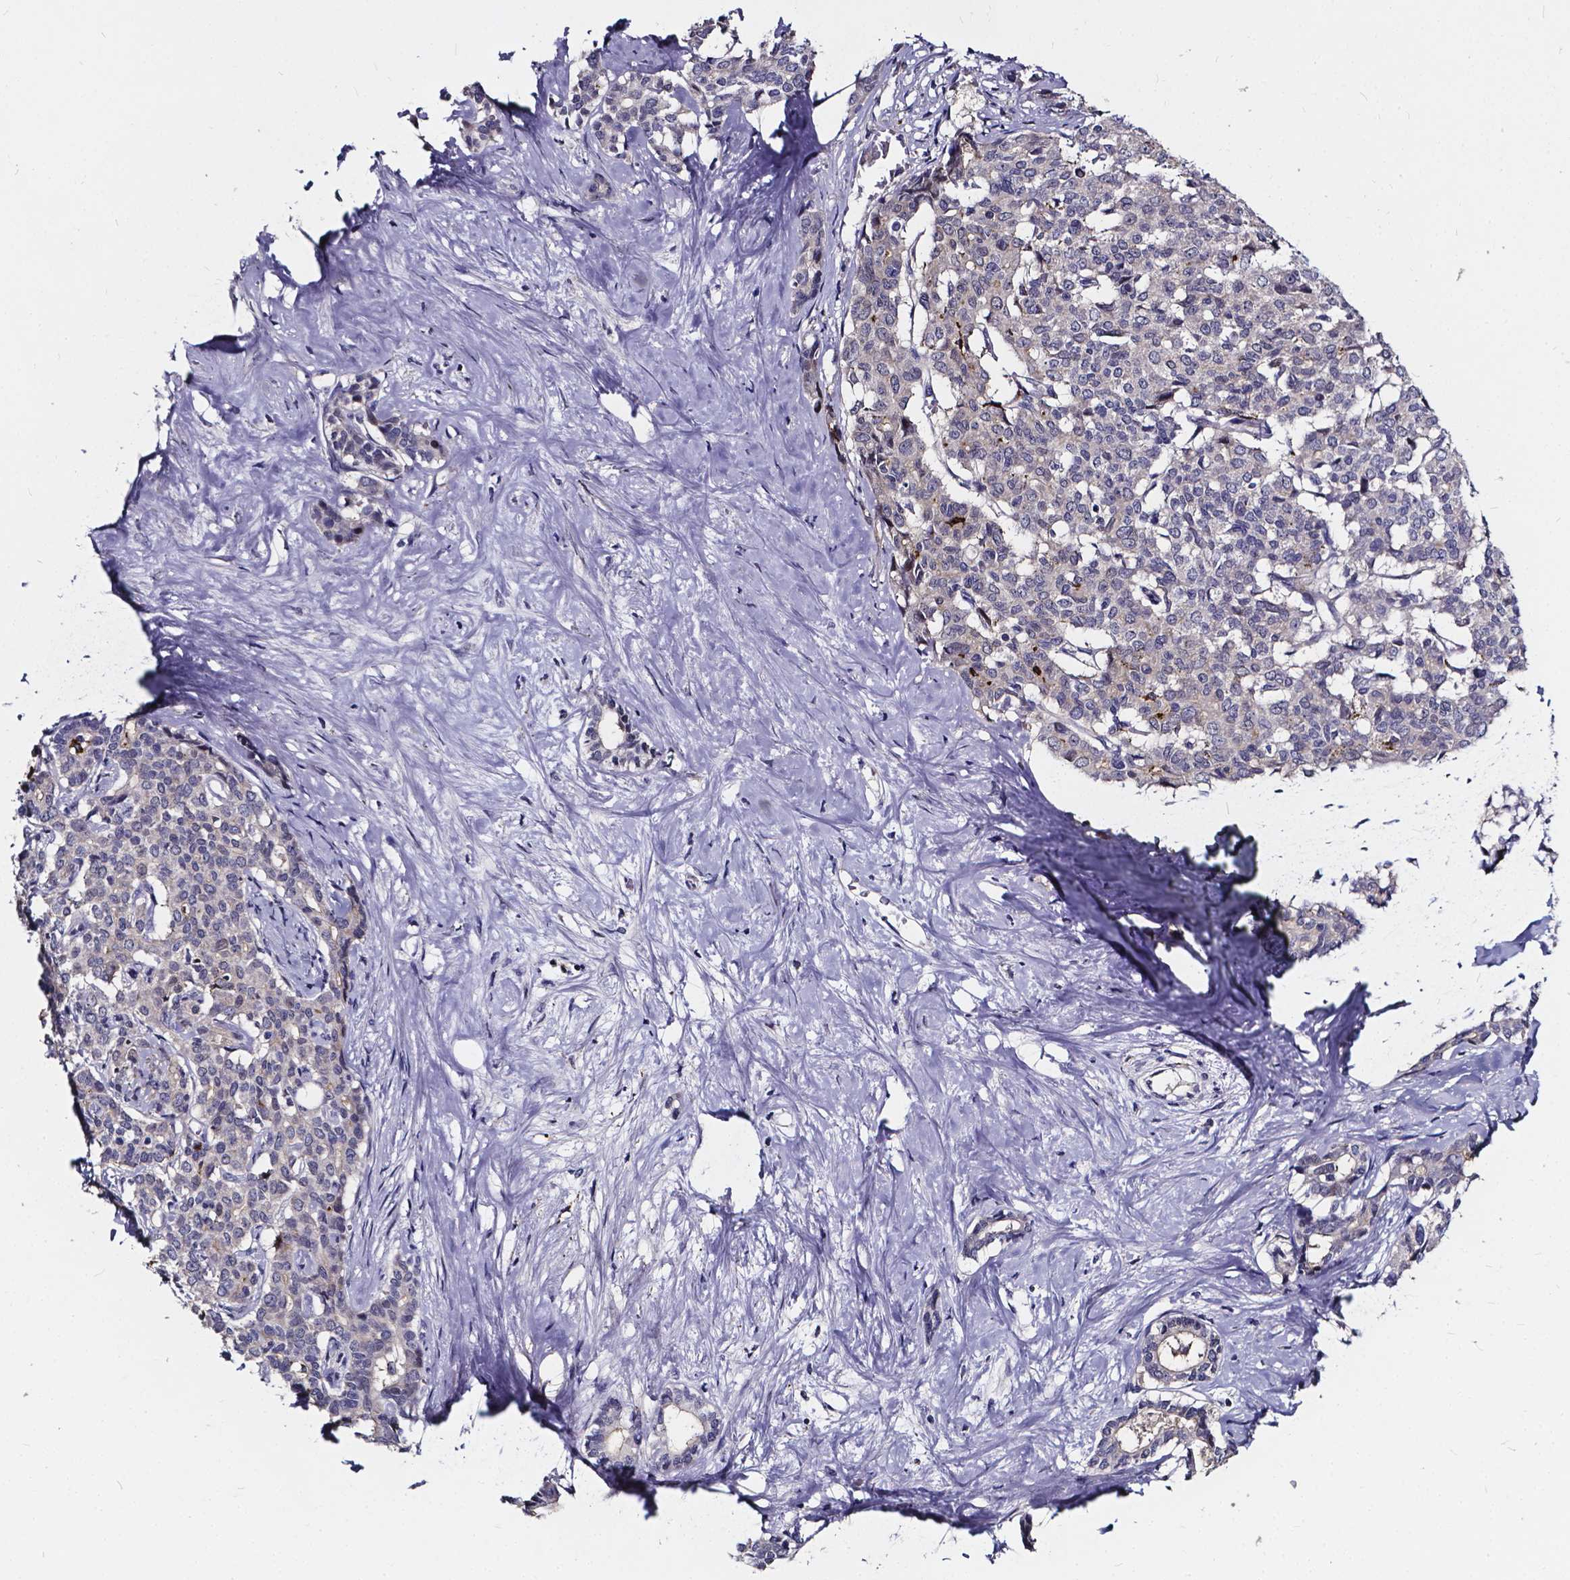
{"staining": {"intensity": "negative", "quantity": "none", "location": "none"}, "tissue": "liver cancer", "cell_type": "Tumor cells", "image_type": "cancer", "snomed": [{"axis": "morphology", "description": "Cholangiocarcinoma"}, {"axis": "topography", "description": "Liver"}], "caption": "This is an IHC histopathology image of liver cholangiocarcinoma. There is no staining in tumor cells.", "gene": "SOWAHA", "patient": {"sex": "female", "age": 47}}